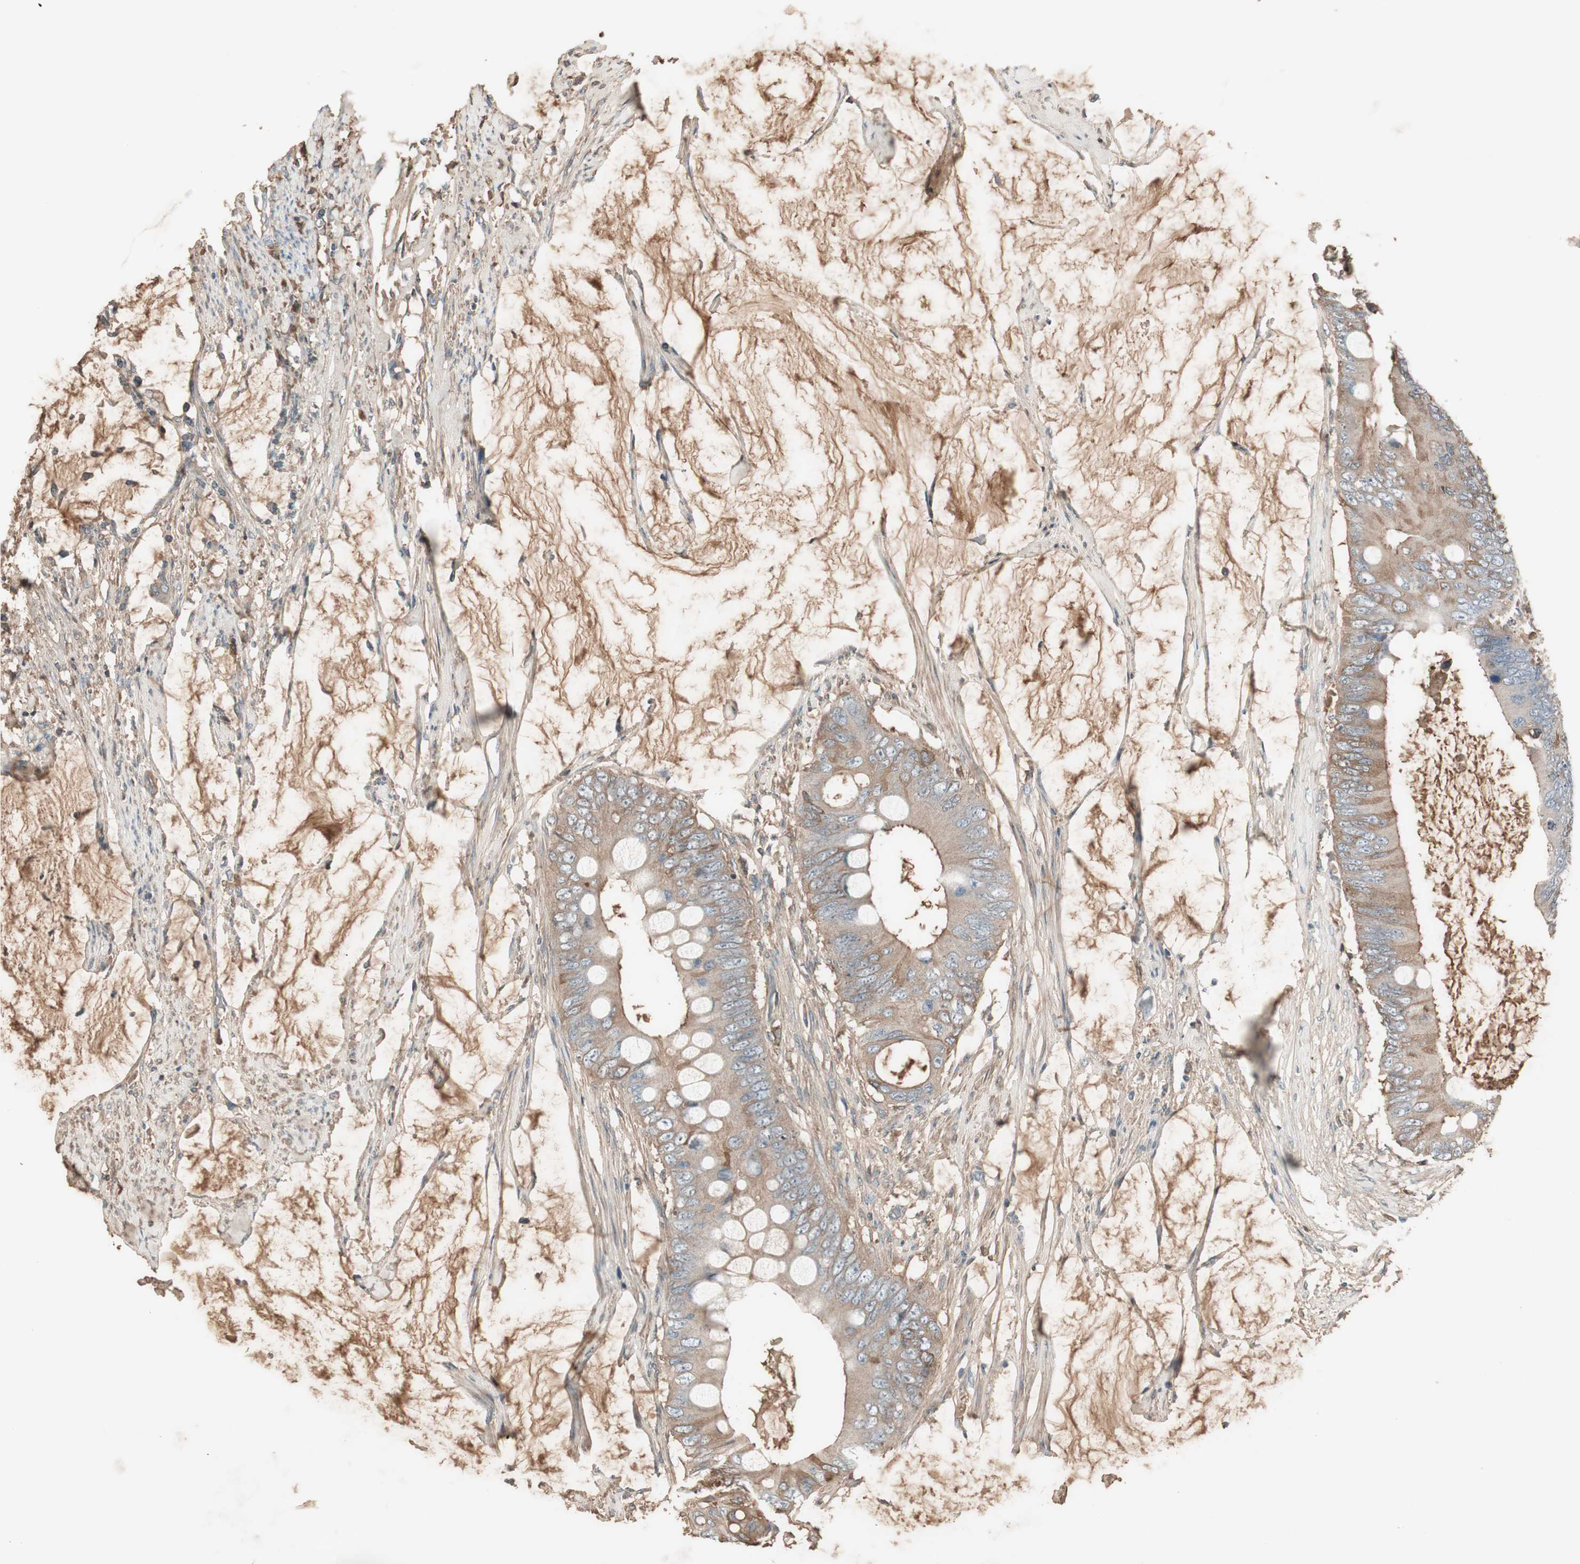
{"staining": {"intensity": "weak", "quantity": ">75%", "location": "cytoplasmic/membranous"}, "tissue": "colorectal cancer", "cell_type": "Tumor cells", "image_type": "cancer", "snomed": [{"axis": "morphology", "description": "Adenocarcinoma, NOS"}, {"axis": "topography", "description": "Rectum"}], "caption": "This is an image of immunohistochemistry (IHC) staining of adenocarcinoma (colorectal), which shows weak expression in the cytoplasmic/membranous of tumor cells.", "gene": "MMP14", "patient": {"sex": "female", "age": 77}}